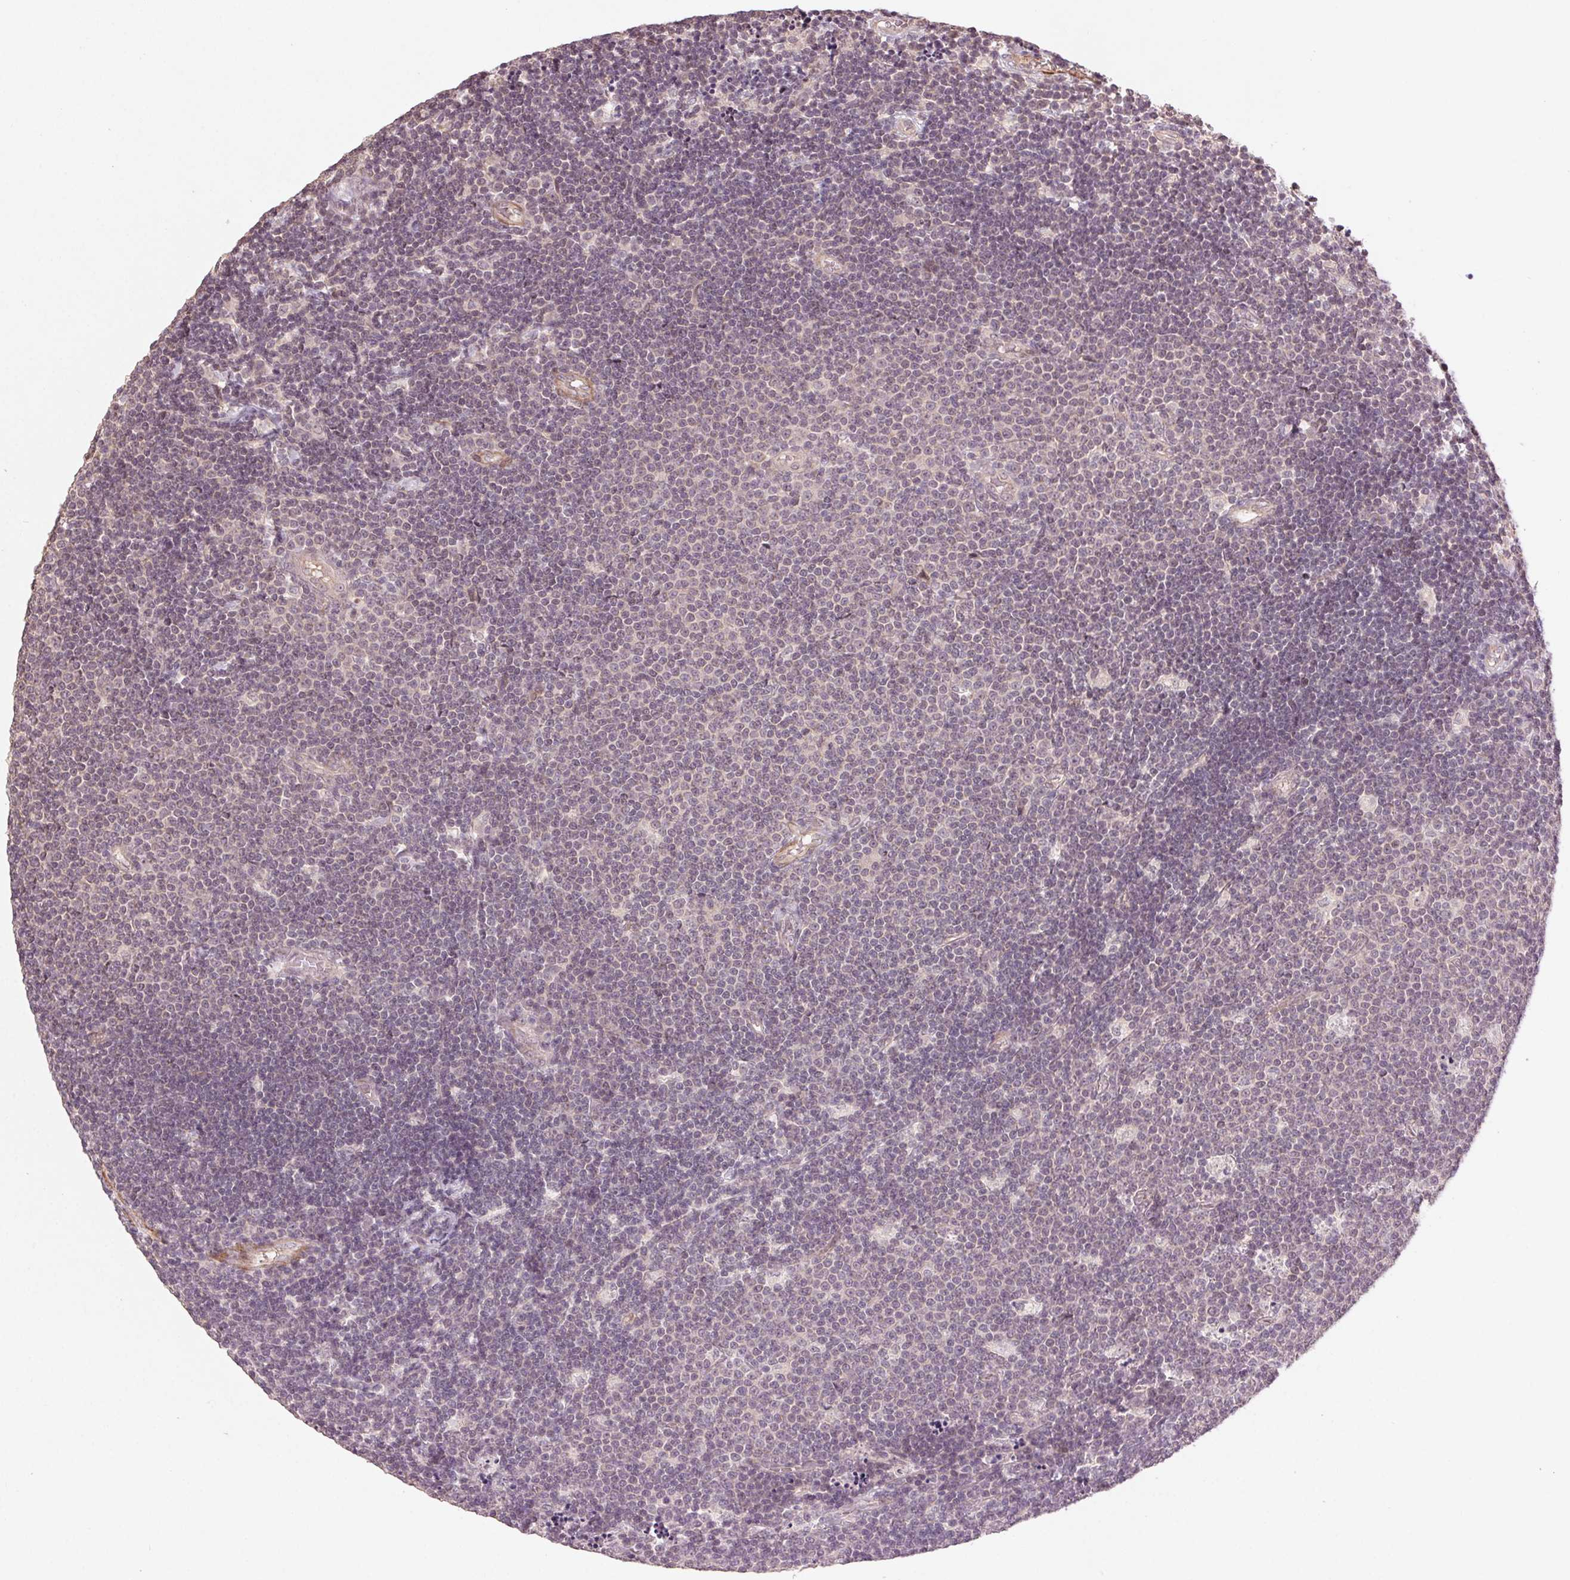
{"staining": {"intensity": "negative", "quantity": "none", "location": "none"}, "tissue": "lymphoma", "cell_type": "Tumor cells", "image_type": "cancer", "snomed": [{"axis": "morphology", "description": "Malignant lymphoma, non-Hodgkin's type, Low grade"}, {"axis": "topography", "description": "Brain"}], "caption": "The micrograph demonstrates no staining of tumor cells in low-grade malignant lymphoma, non-Hodgkin's type.", "gene": "SMLR1", "patient": {"sex": "female", "age": 66}}